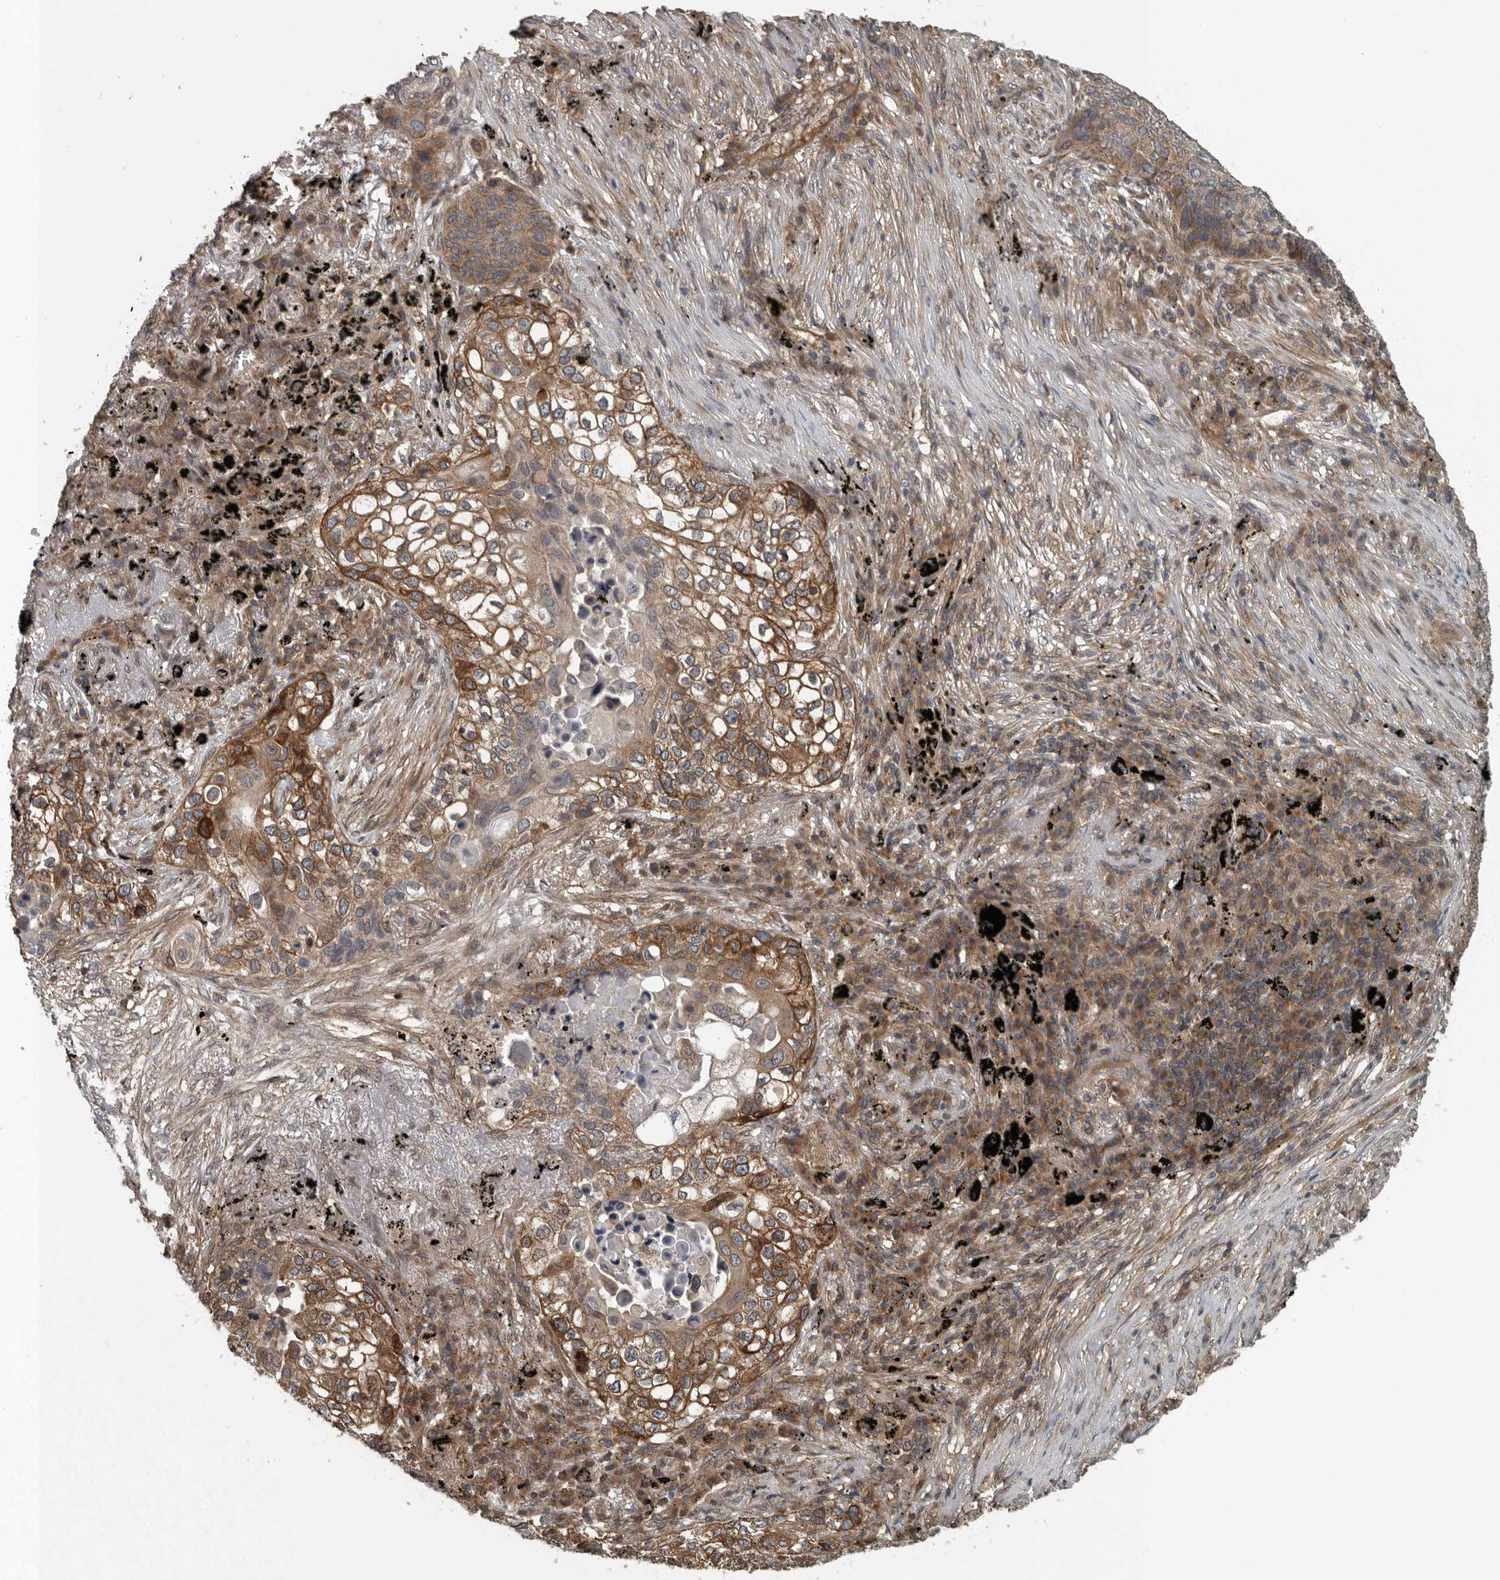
{"staining": {"intensity": "strong", "quantity": ">75%", "location": "cytoplasmic/membranous"}, "tissue": "lung cancer", "cell_type": "Tumor cells", "image_type": "cancer", "snomed": [{"axis": "morphology", "description": "Squamous cell carcinoma, NOS"}, {"axis": "topography", "description": "Lung"}], "caption": "Immunohistochemistry (IHC) histopathology image of neoplastic tissue: lung cancer stained using immunohistochemistry (IHC) displays high levels of strong protein expression localized specifically in the cytoplasmic/membranous of tumor cells, appearing as a cytoplasmic/membranous brown color.", "gene": "AMFR", "patient": {"sex": "female", "age": 63}}